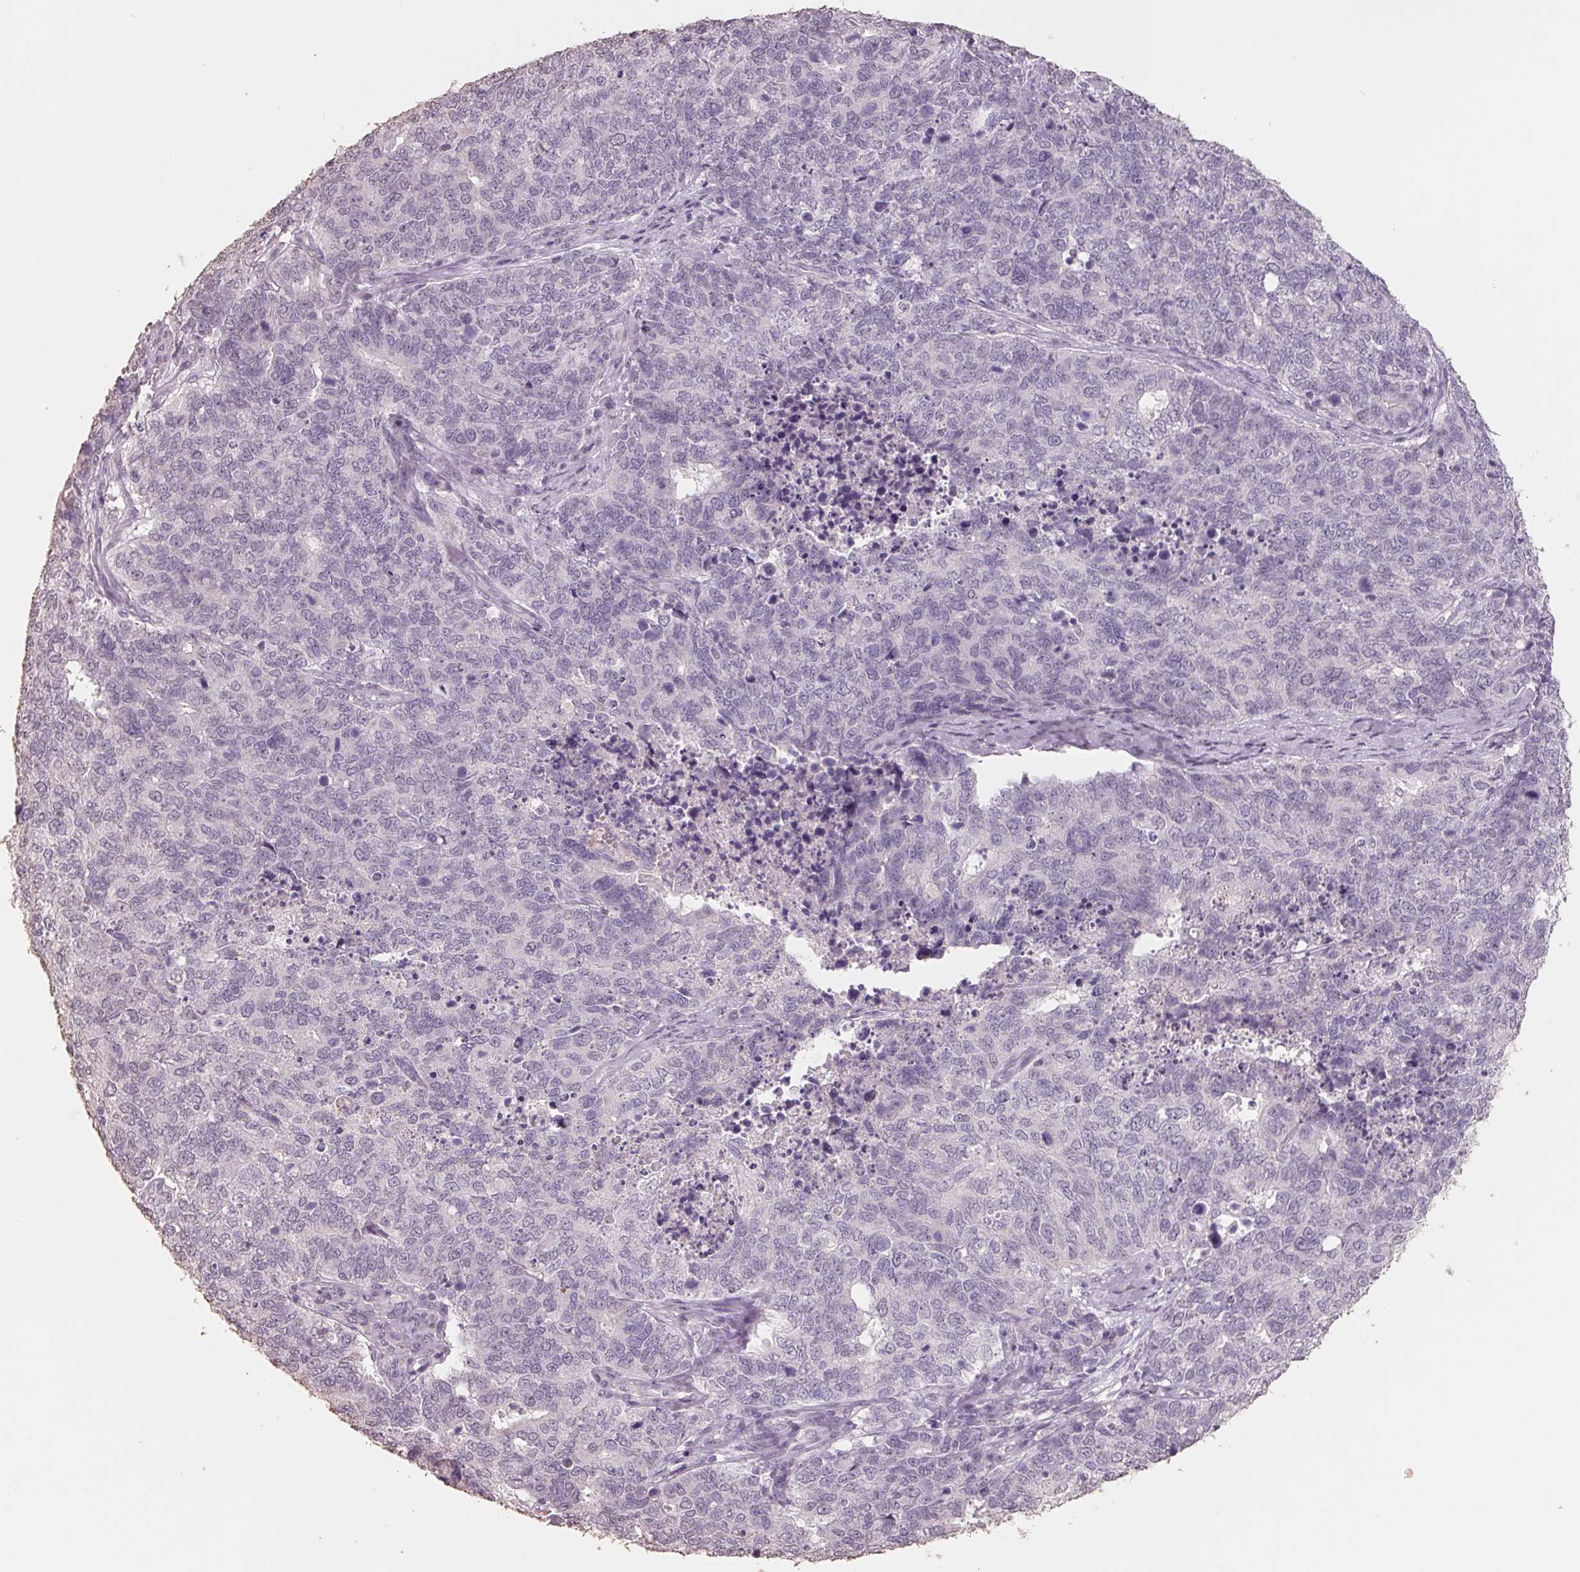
{"staining": {"intensity": "negative", "quantity": "none", "location": "none"}, "tissue": "cervical cancer", "cell_type": "Tumor cells", "image_type": "cancer", "snomed": [{"axis": "morphology", "description": "Adenocarcinoma, NOS"}, {"axis": "topography", "description": "Cervix"}], "caption": "This is a image of immunohistochemistry staining of cervical adenocarcinoma, which shows no staining in tumor cells.", "gene": "FTCD", "patient": {"sex": "female", "age": 63}}